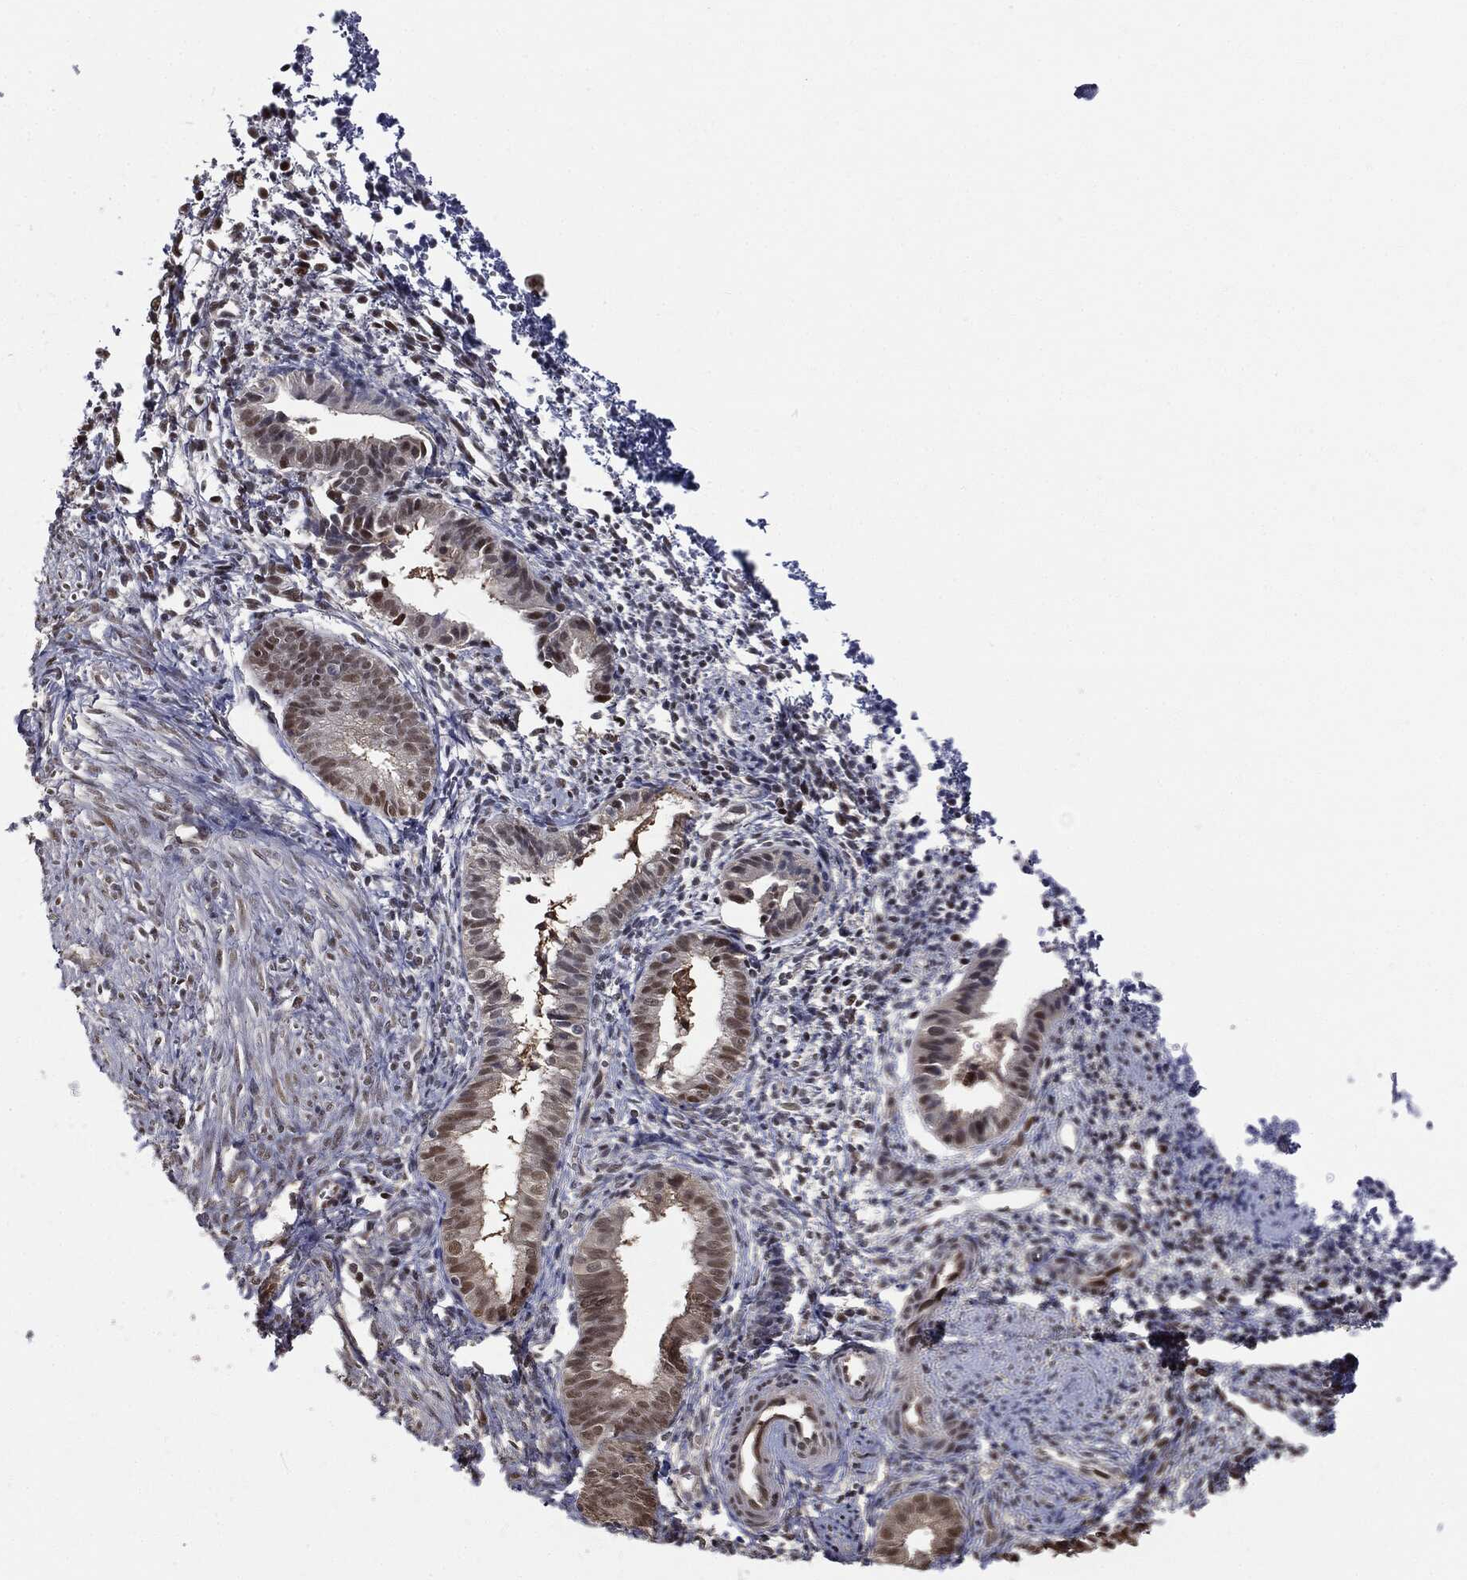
{"staining": {"intensity": "weak", "quantity": "25%-75%", "location": "nuclear"}, "tissue": "endometrium", "cell_type": "Cells in endometrial stroma", "image_type": "normal", "snomed": [{"axis": "morphology", "description": "Normal tissue, NOS"}, {"axis": "topography", "description": "Endometrium"}], "caption": "Endometrium stained for a protein (brown) demonstrates weak nuclear positive positivity in about 25%-75% of cells in endometrial stroma.", "gene": "SHLD2", "patient": {"sex": "female", "age": 47}}